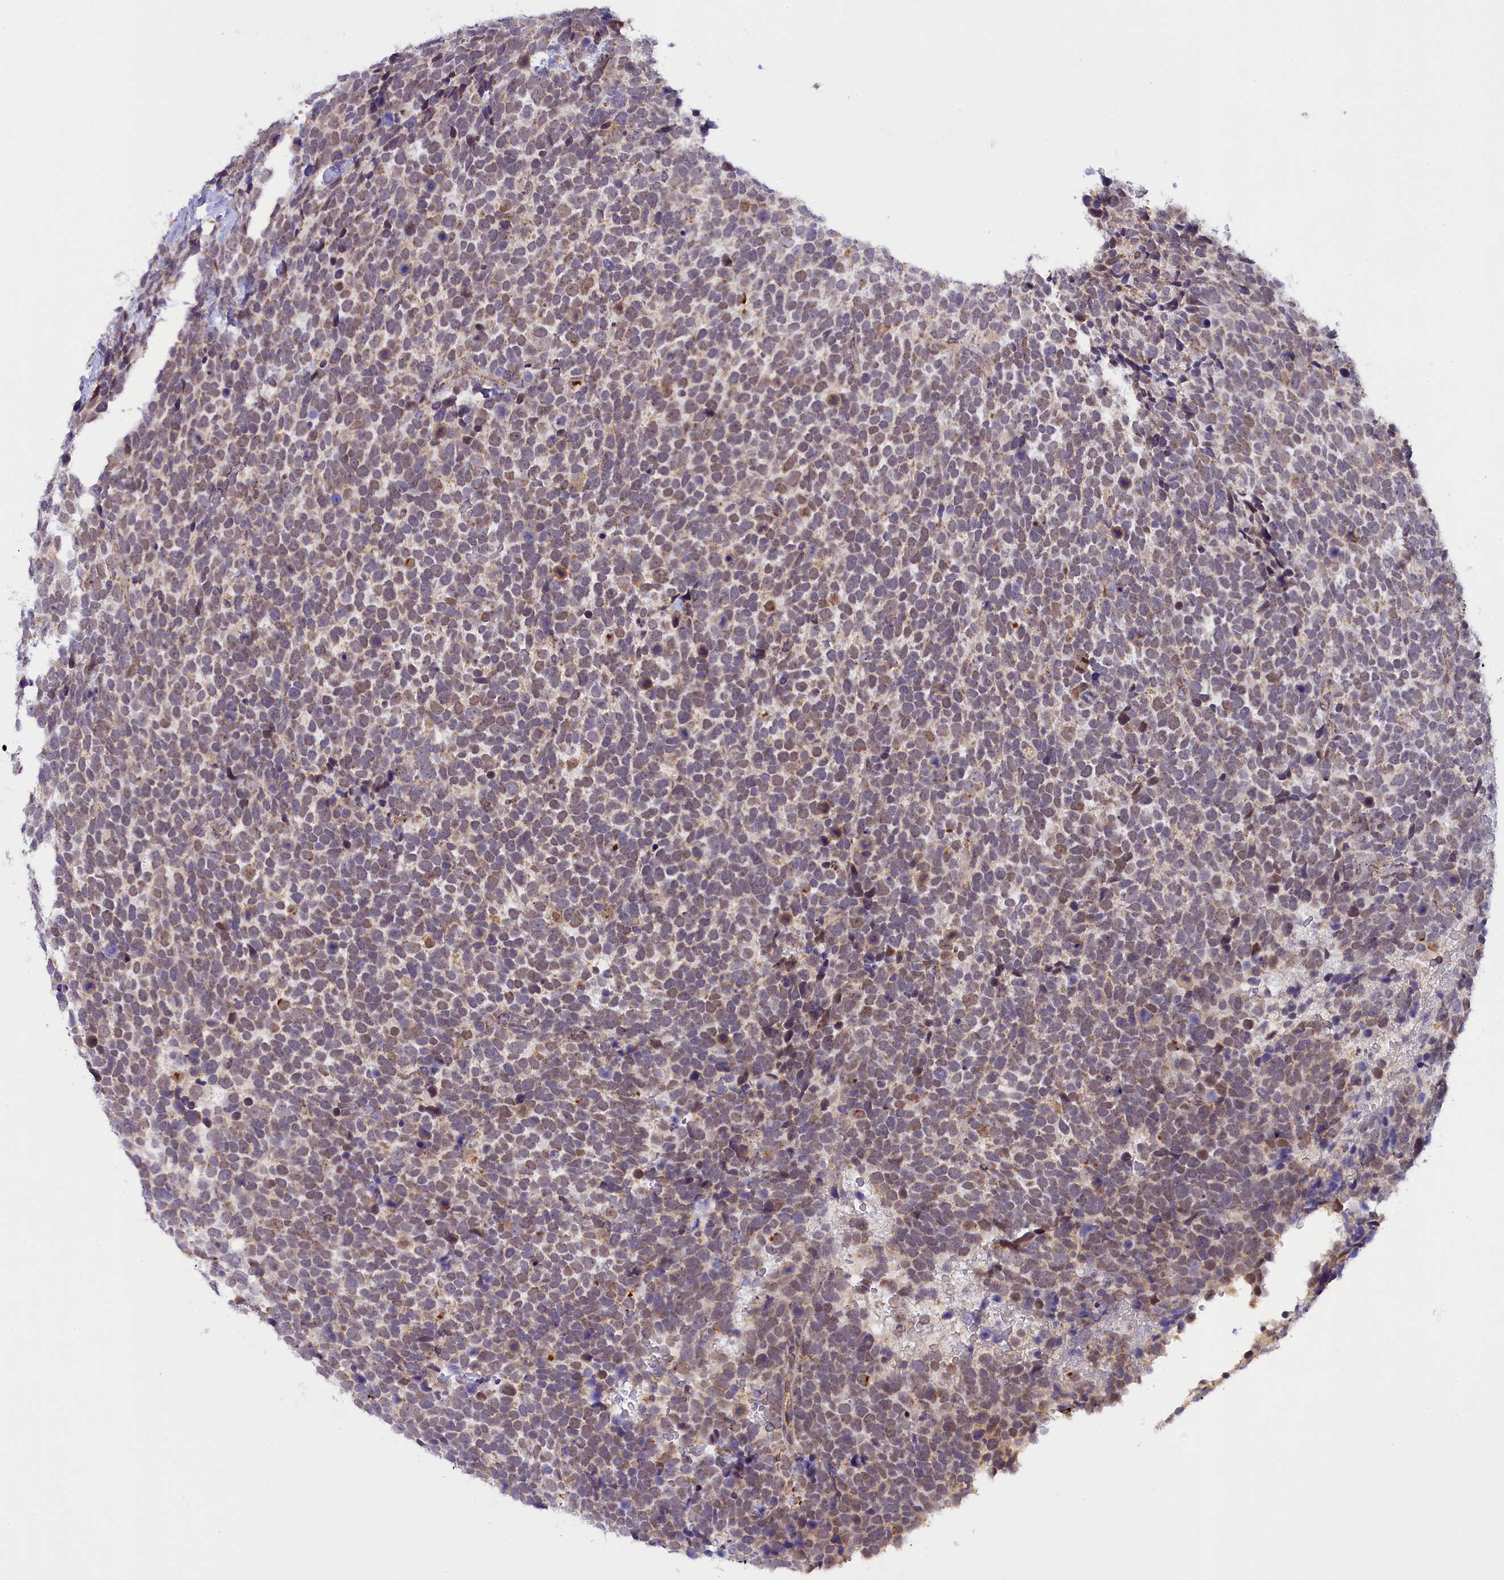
{"staining": {"intensity": "moderate", "quantity": "25%-75%", "location": "cytoplasmic/membranous,nuclear"}, "tissue": "urothelial cancer", "cell_type": "Tumor cells", "image_type": "cancer", "snomed": [{"axis": "morphology", "description": "Urothelial carcinoma, High grade"}, {"axis": "topography", "description": "Urinary bladder"}], "caption": "Human urothelial cancer stained with a protein marker displays moderate staining in tumor cells.", "gene": "FAM149B1", "patient": {"sex": "female", "age": 82}}